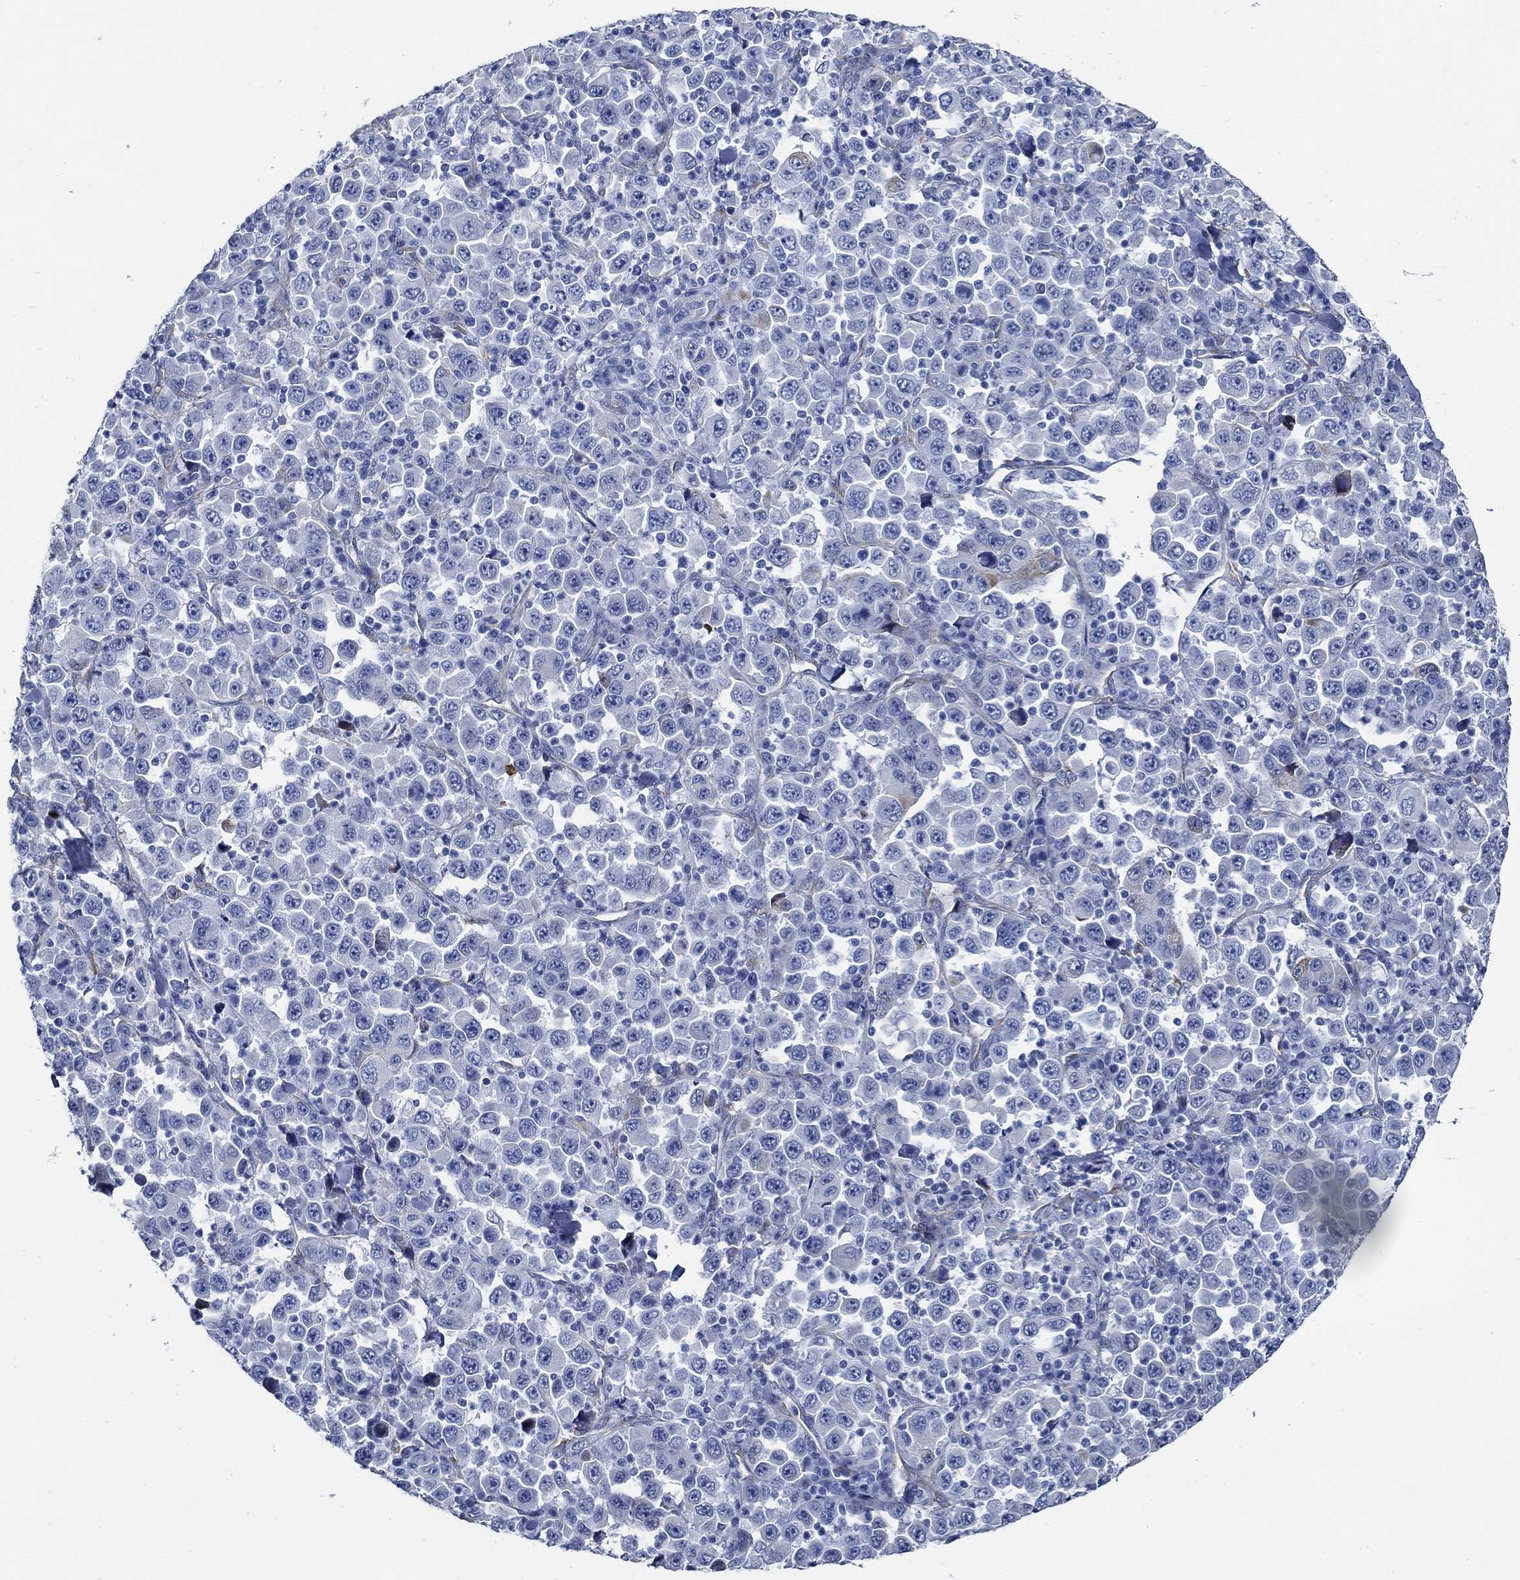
{"staining": {"intensity": "weak", "quantity": "<25%", "location": "cytoplasmic/membranous"}, "tissue": "stomach cancer", "cell_type": "Tumor cells", "image_type": "cancer", "snomed": [{"axis": "morphology", "description": "Normal tissue, NOS"}, {"axis": "morphology", "description": "Adenocarcinoma, NOS"}, {"axis": "topography", "description": "Stomach, upper"}, {"axis": "topography", "description": "Stomach"}], "caption": "Tumor cells are negative for protein expression in human stomach adenocarcinoma.", "gene": "HECW2", "patient": {"sex": "male", "age": 59}}